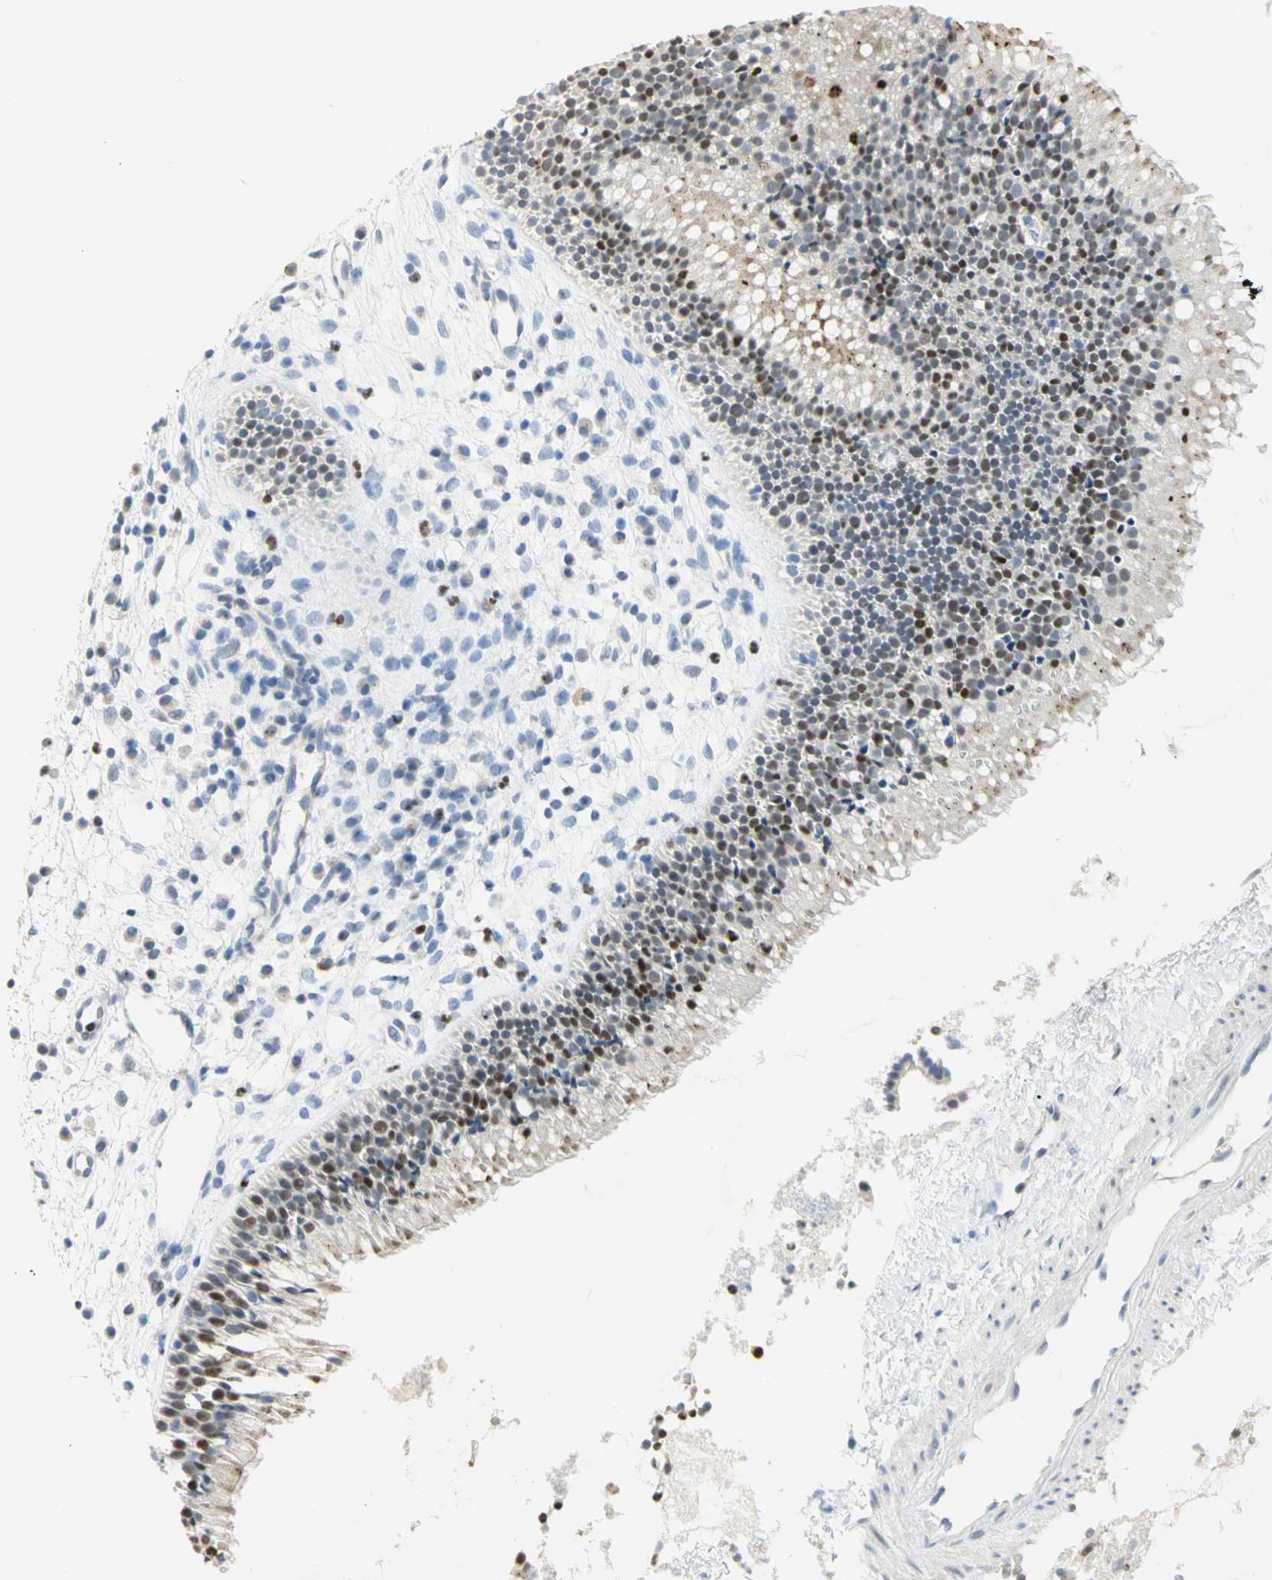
{"staining": {"intensity": "strong", "quantity": "25%-75%", "location": "nuclear"}, "tissue": "nasopharynx", "cell_type": "Respiratory epithelial cells", "image_type": "normal", "snomed": [{"axis": "morphology", "description": "Normal tissue, NOS"}, {"axis": "topography", "description": "Nasopharynx"}], "caption": "Immunohistochemistry (IHC) staining of unremarkable nasopharynx, which reveals high levels of strong nuclear expression in approximately 25%-75% of respiratory epithelial cells indicating strong nuclear protein expression. The staining was performed using DAB (3,3'-diaminobenzidine) (brown) for protein detection and nuclei were counterstained in hematoxylin (blue).", "gene": "BCL6", "patient": {"sex": "male", "age": 21}}